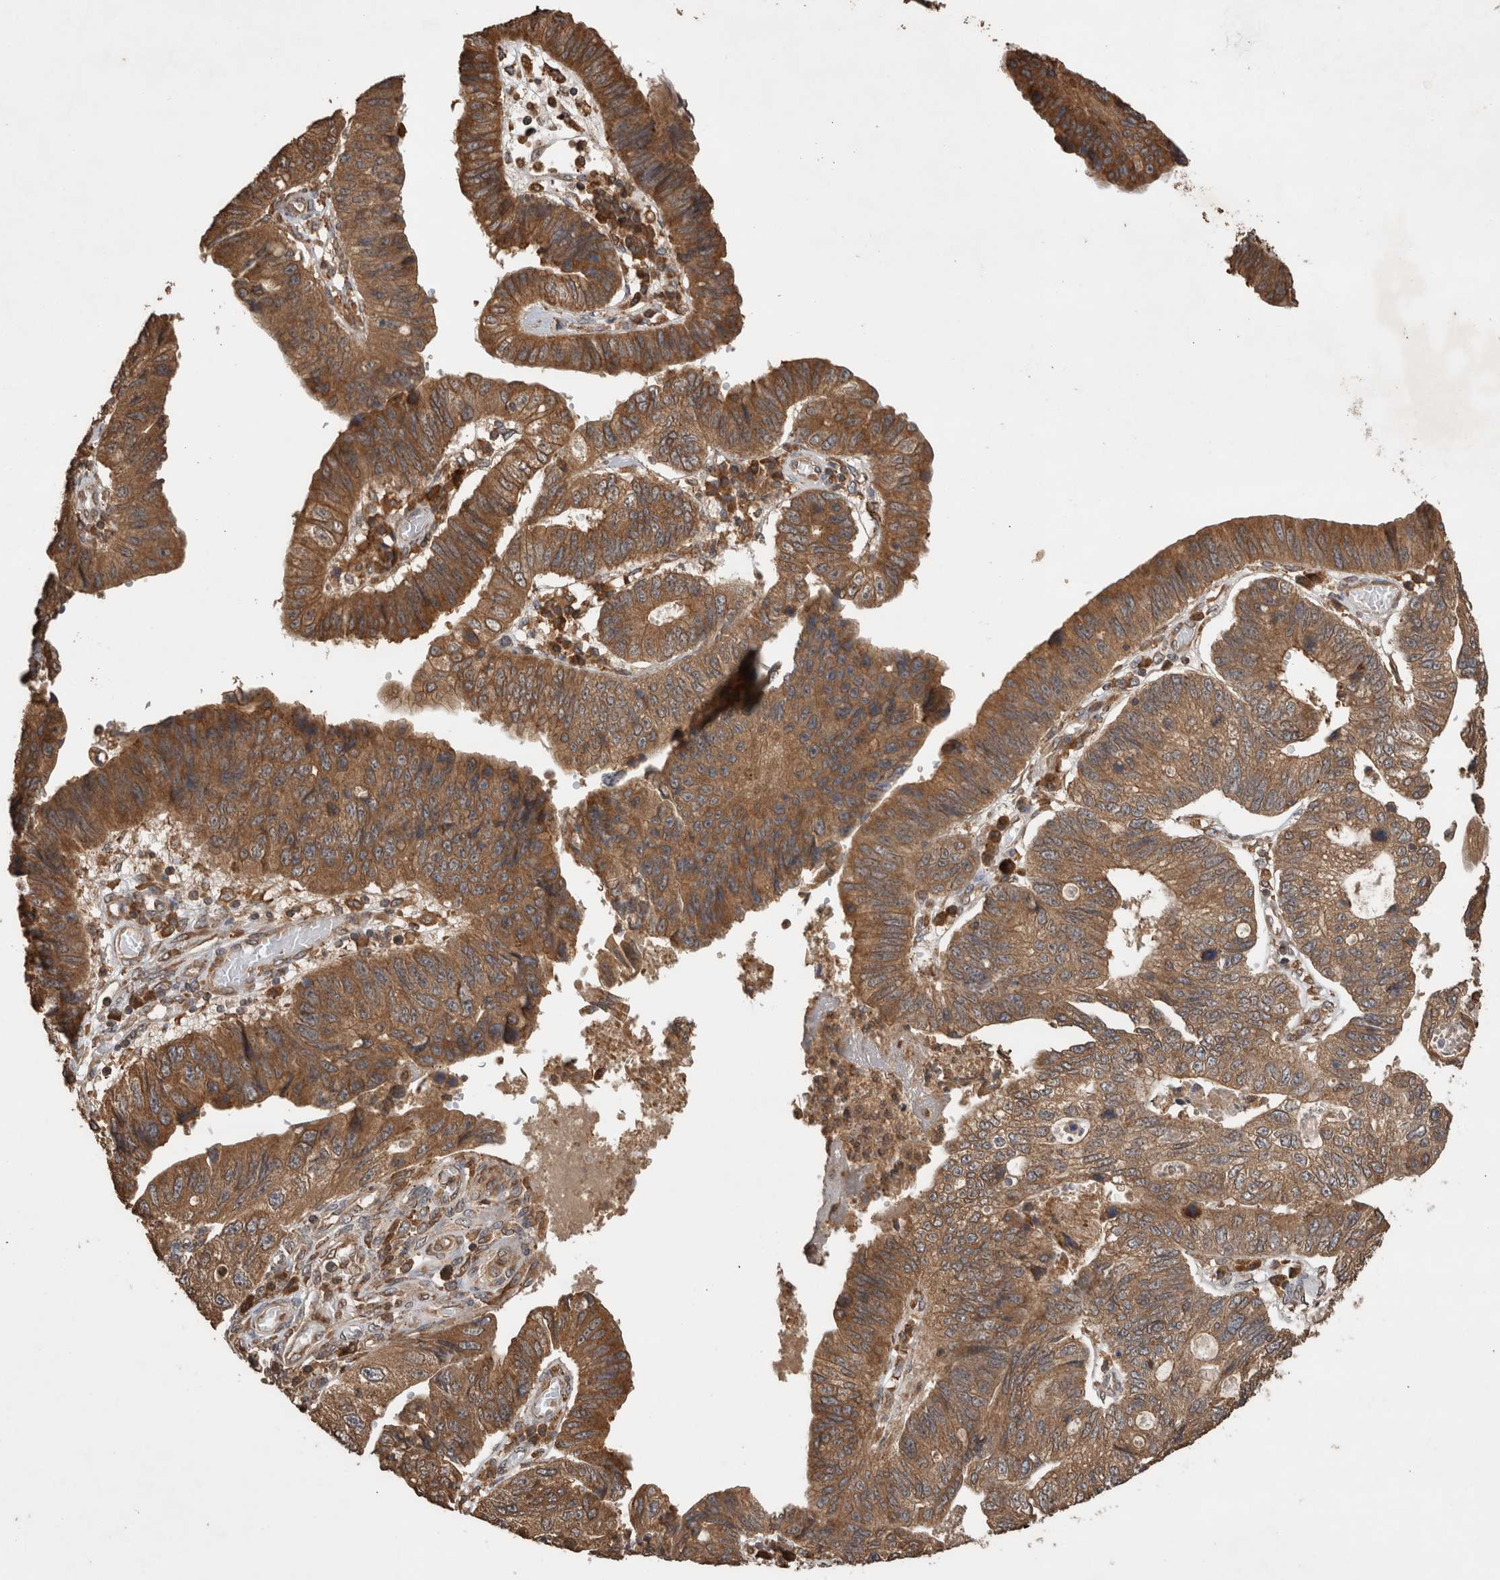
{"staining": {"intensity": "strong", "quantity": ">75%", "location": "cytoplasmic/membranous"}, "tissue": "stomach cancer", "cell_type": "Tumor cells", "image_type": "cancer", "snomed": [{"axis": "morphology", "description": "Adenocarcinoma, NOS"}, {"axis": "topography", "description": "Stomach"}], "caption": "A micrograph of human stomach cancer (adenocarcinoma) stained for a protein displays strong cytoplasmic/membranous brown staining in tumor cells.", "gene": "OTUD7B", "patient": {"sex": "male", "age": 59}}